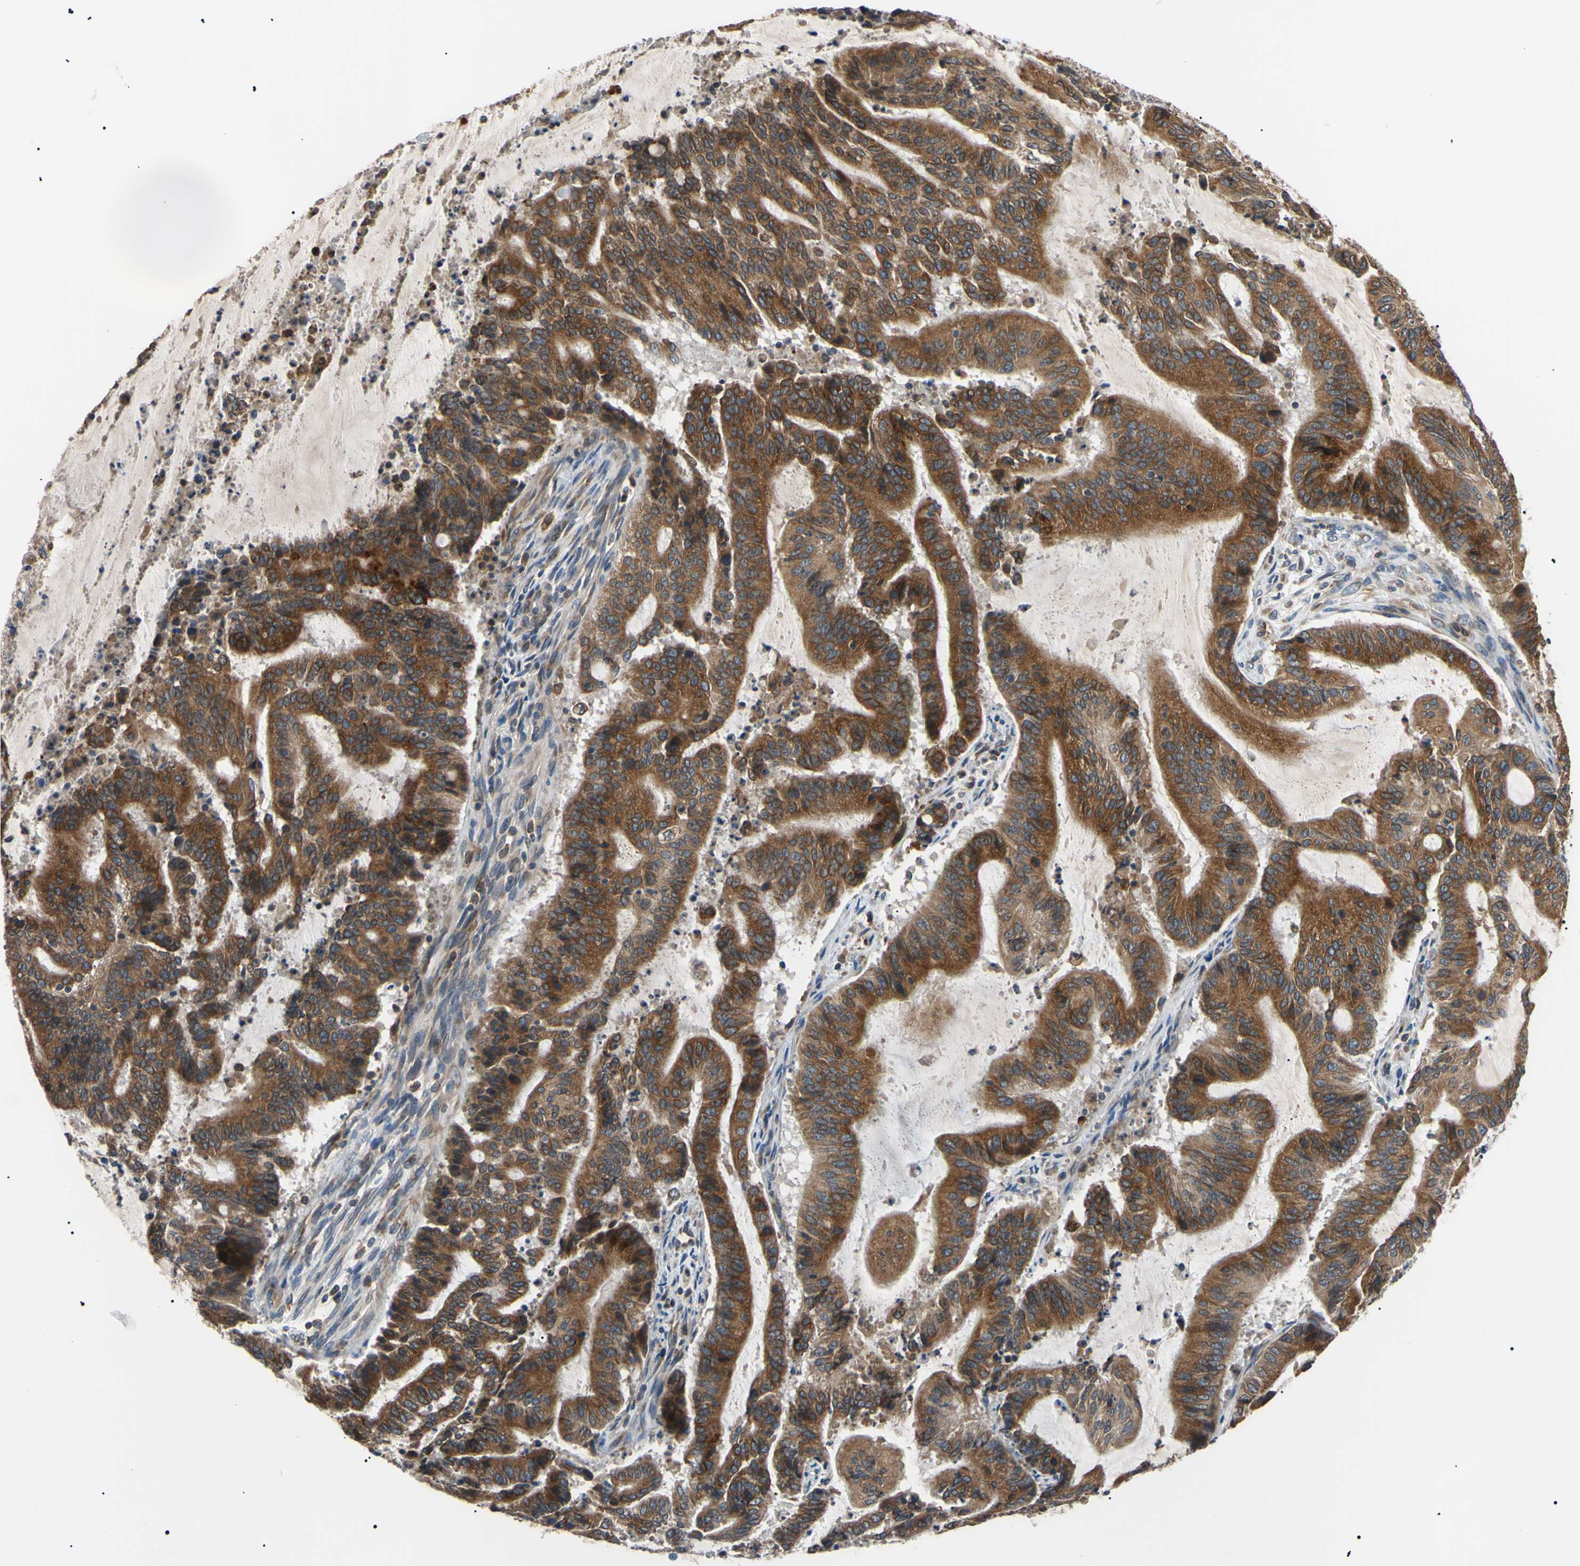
{"staining": {"intensity": "strong", "quantity": ">75%", "location": "cytoplasmic/membranous"}, "tissue": "liver cancer", "cell_type": "Tumor cells", "image_type": "cancer", "snomed": [{"axis": "morphology", "description": "Cholangiocarcinoma"}, {"axis": "topography", "description": "Liver"}], "caption": "DAB immunohistochemical staining of human liver cancer (cholangiocarcinoma) shows strong cytoplasmic/membranous protein positivity in about >75% of tumor cells. Using DAB (3,3'-diaminobenzidine) (brown) and hematoxylin (blue) stains, captured at high magnification using brightfield microscopy.", "gene": "VAPA", "patient": {"sex": "female", "age": 73}}